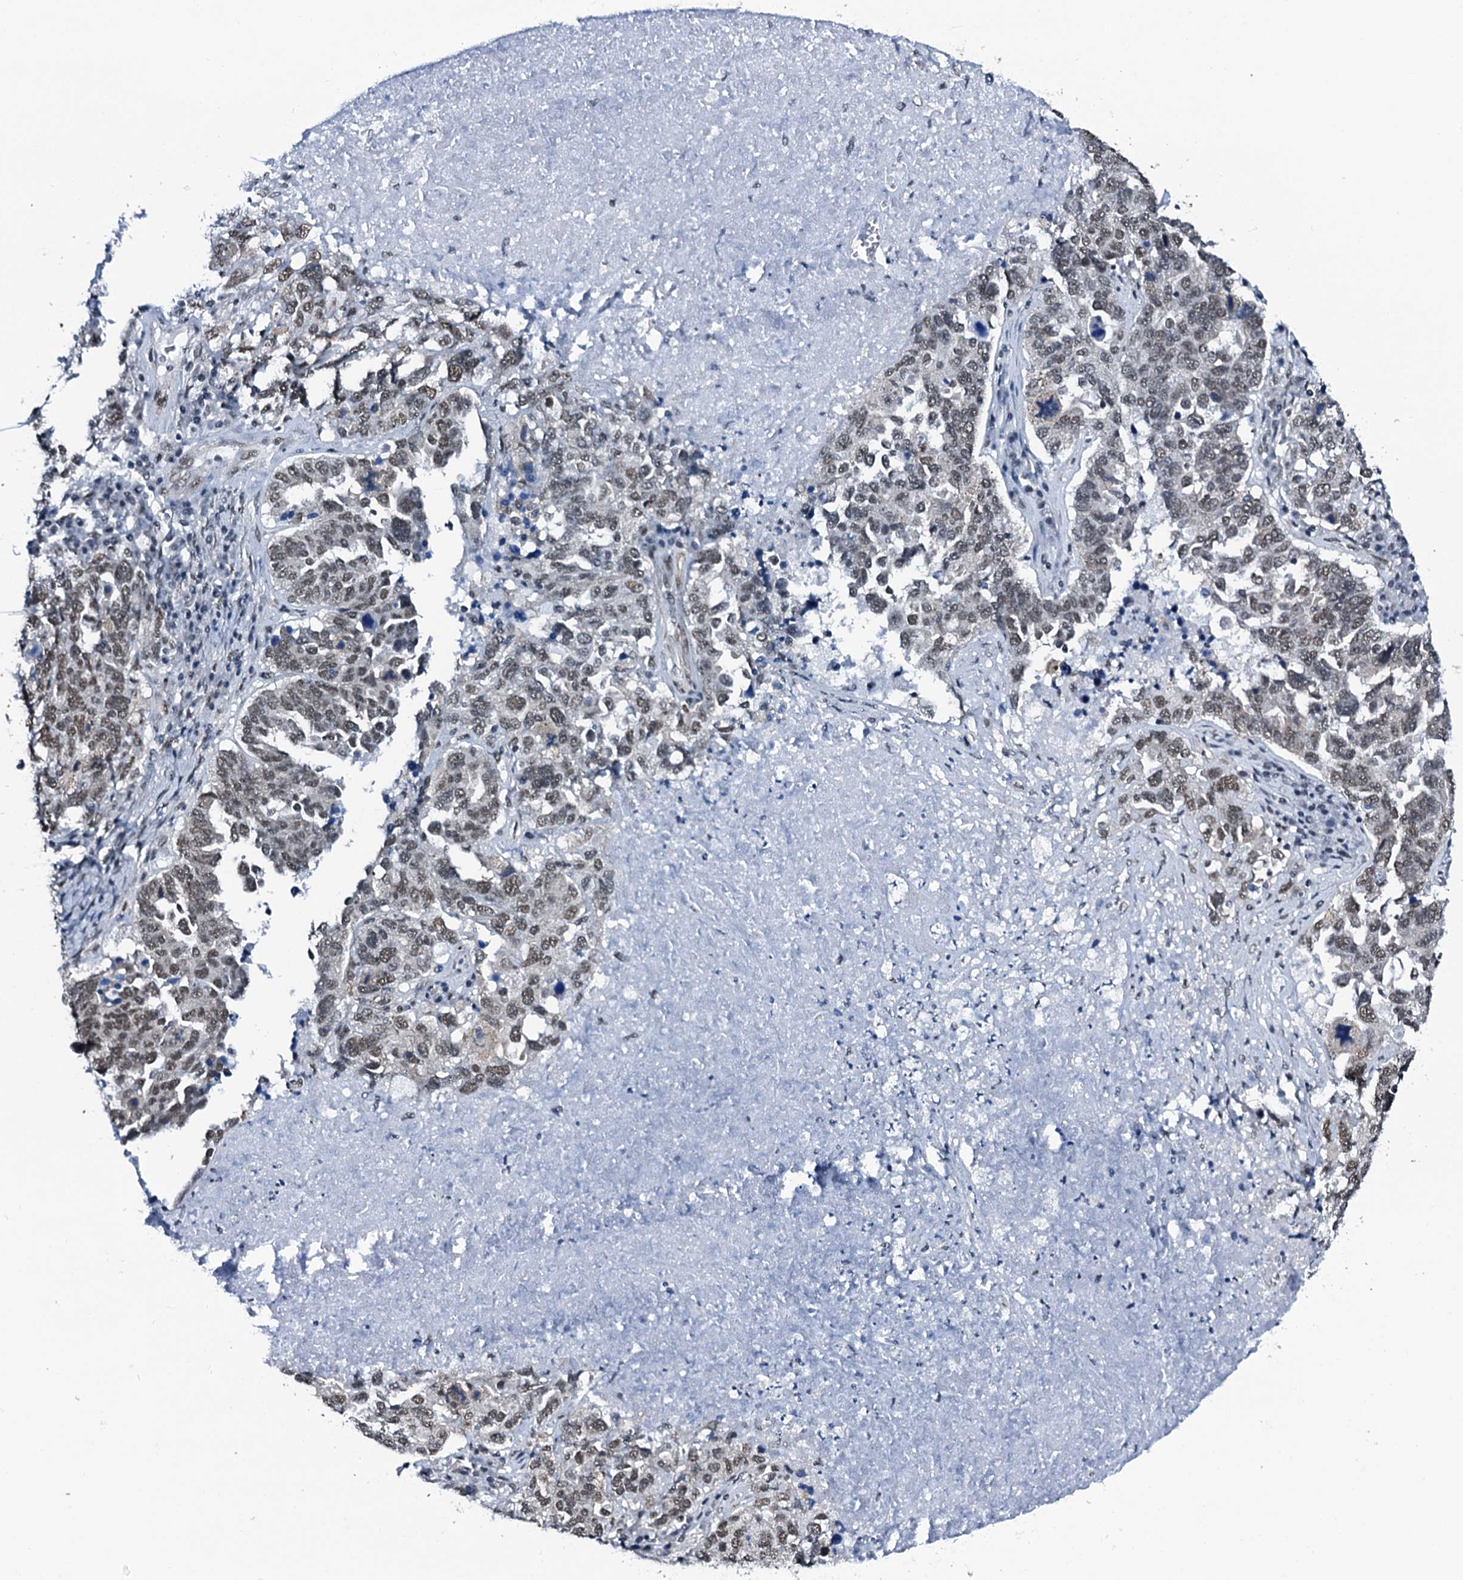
{"staining": {"intensity": "weak", "quantity": ">75%", "location": "nuclear"}, "tissue": "ovarian cancer", "cell_type": "Tumor cells", "image_type": "cancer", "snomed": [{"axis": "morphology", "description": "Carcinoma, endometroid"}, {"axis": "topography", "description": "Ovary"}], "caption": "Ovarian endometroid carcinoma stained with IHC shows weak nuclear positivity in approximately >75% of tumor cells.", "gene": "CWC15", "patient": {"sex": "female", "age": 62}}